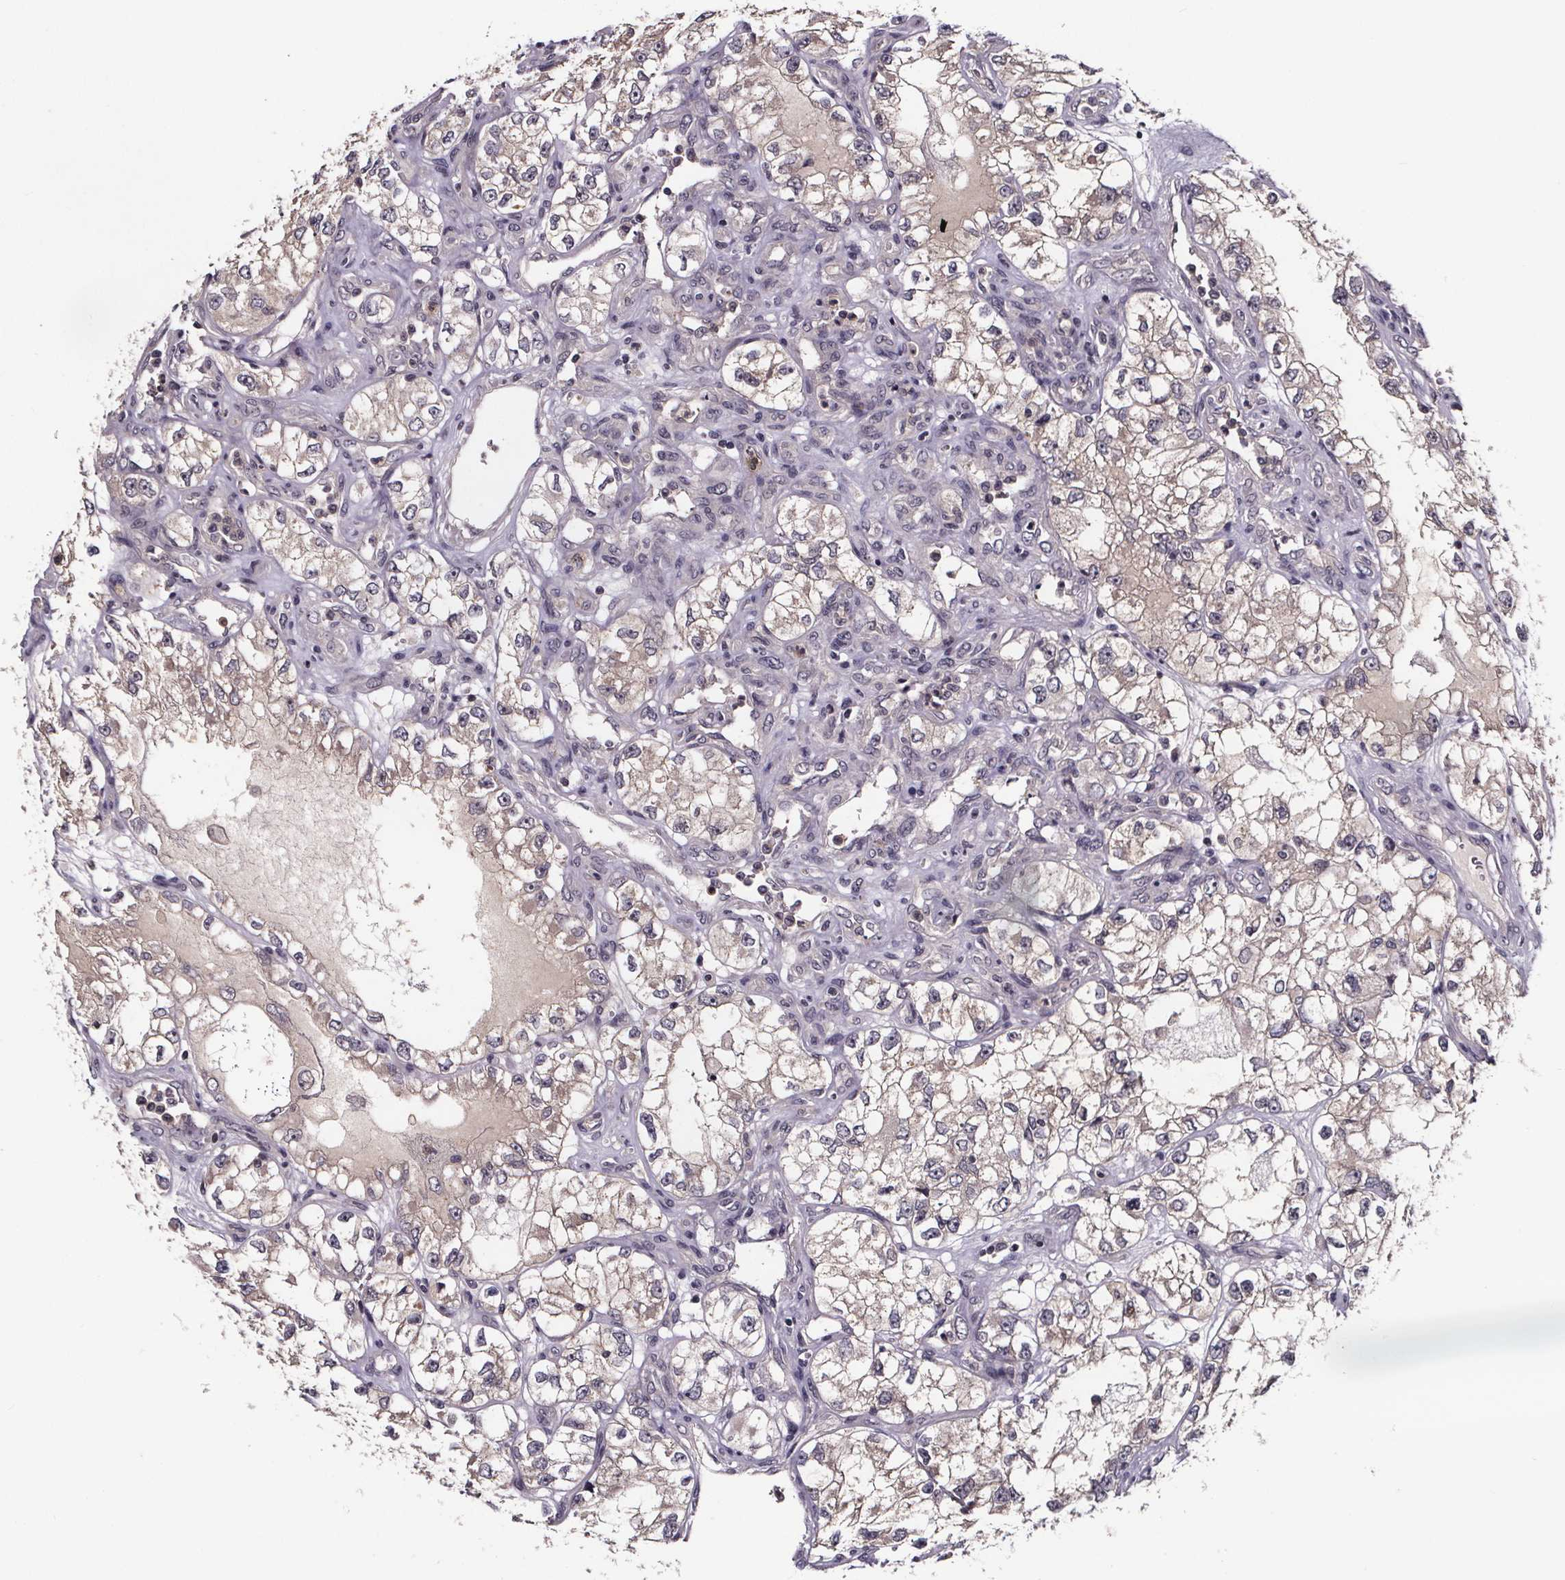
{"staining": {"intensity": "weak", "quantity": "25%-75%", "location": "cytoplasmic/membranous"}, "tissue": "renal cancer", "cell_type": "Tumor cells", "image_type": "cancer", "snomed": [{"axis": "morphology", "description": "Adenocarcinoma, NOS"}, {"axis": "topography", "description": "Kidney"}], "caption": "The micrograph shows immunohistochemical staining of adenocarcinoma (renal). There is weak cytoplasmic/membranous expression is seen in approximately 25%-75% of tumor cells.", "gene": "SMIM1", "patient": {"sex": "female", "age": 59}}